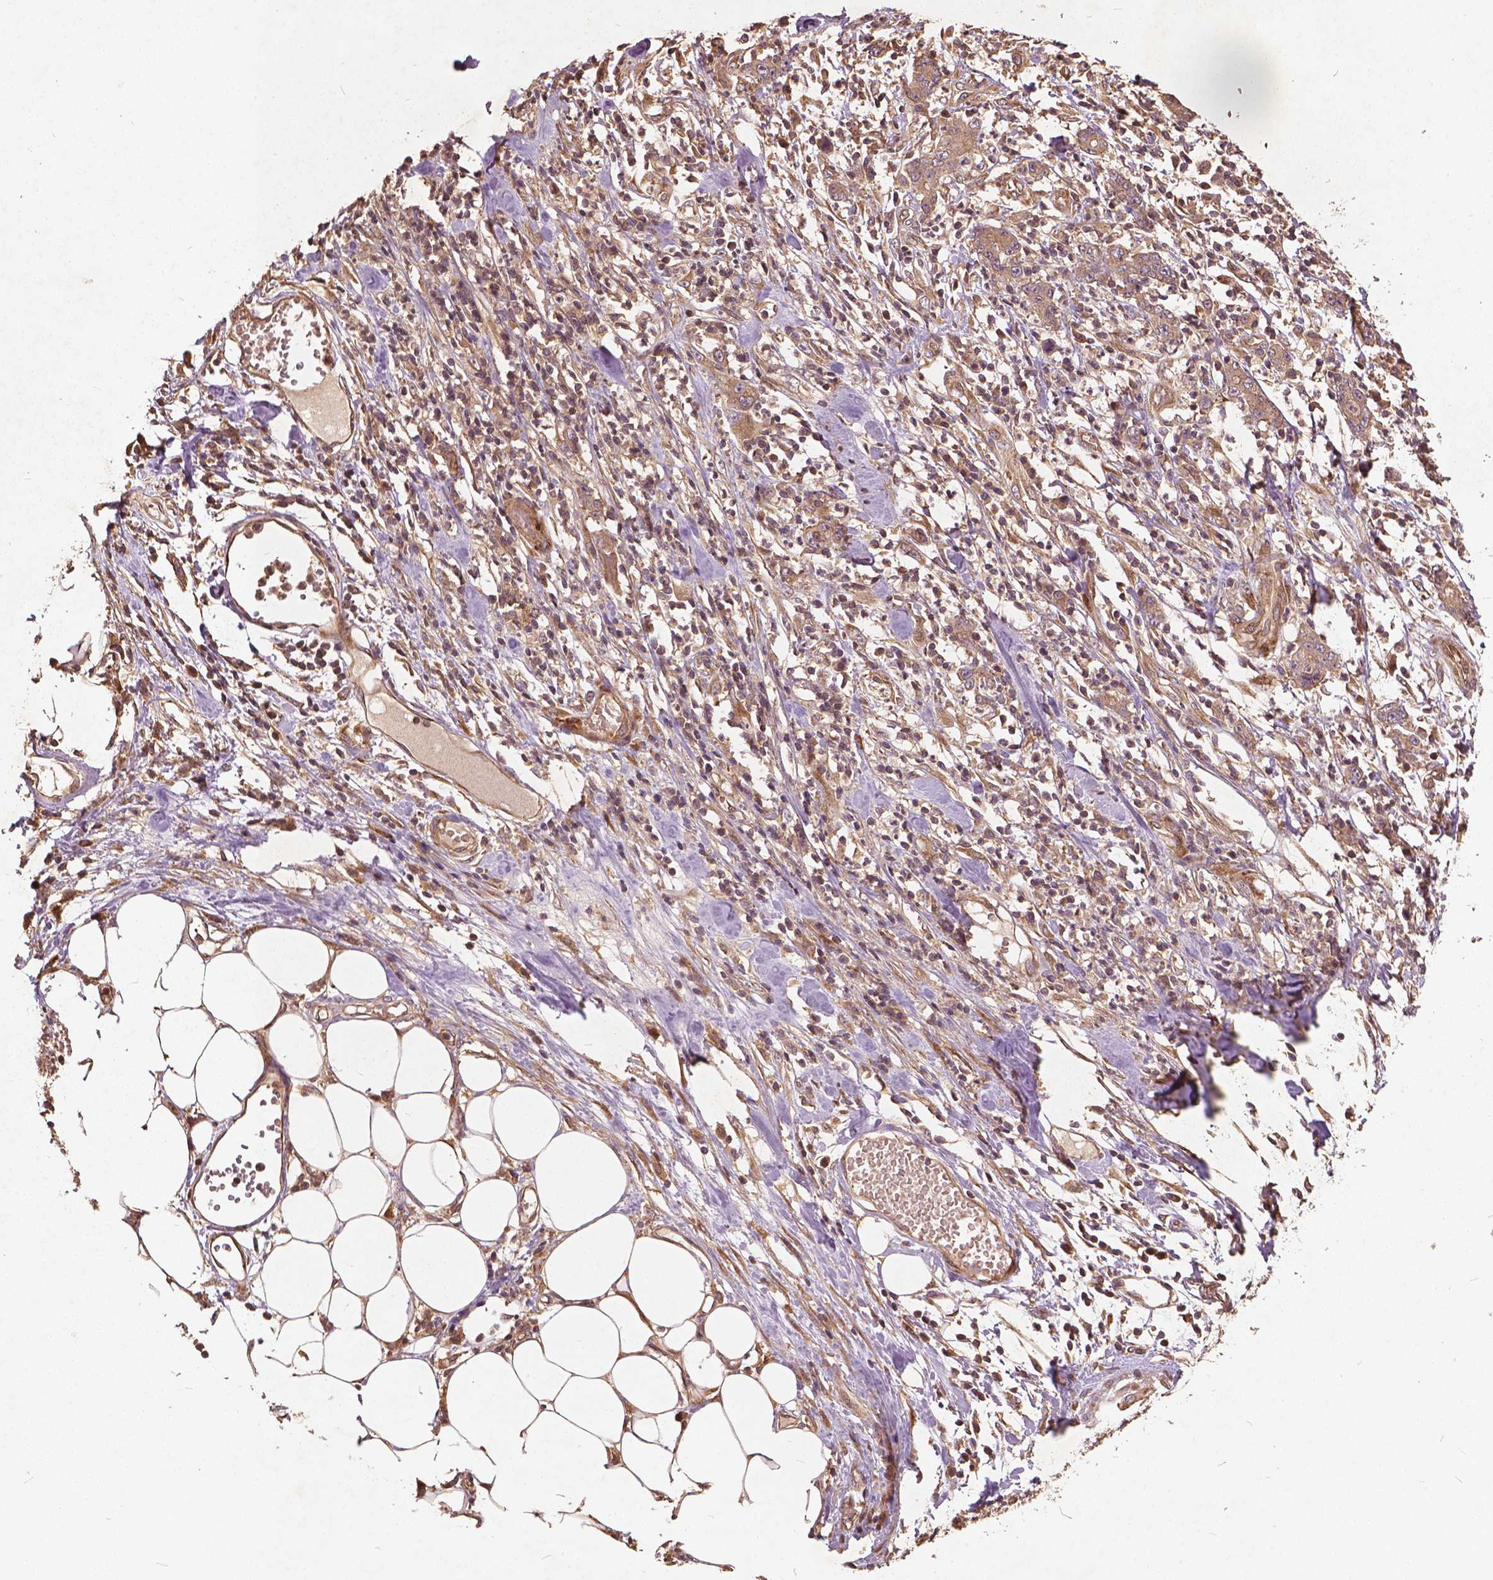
{"staining": {"intensity": "weak", "quantity": ">75%", "location": "cytoplasmic/membranous"}, "tissue": "stomach cancer", "cell_type": "Tumor cells", "image_type": "cancer", "snomed": [{"axis": "morphology", "description": "Adenocarcinoma, NOS"}, {"axis": "topography", "description": "Stomach, upper"}], "caption": "This is an image of immunohistochemistry staining of stomach adenocarcinoma, which shows weak expression in the cytoplasmic/membranous of tumor cells.", "gene": "UBXN2A", "patient": {"sex": "male", "age": 68}}